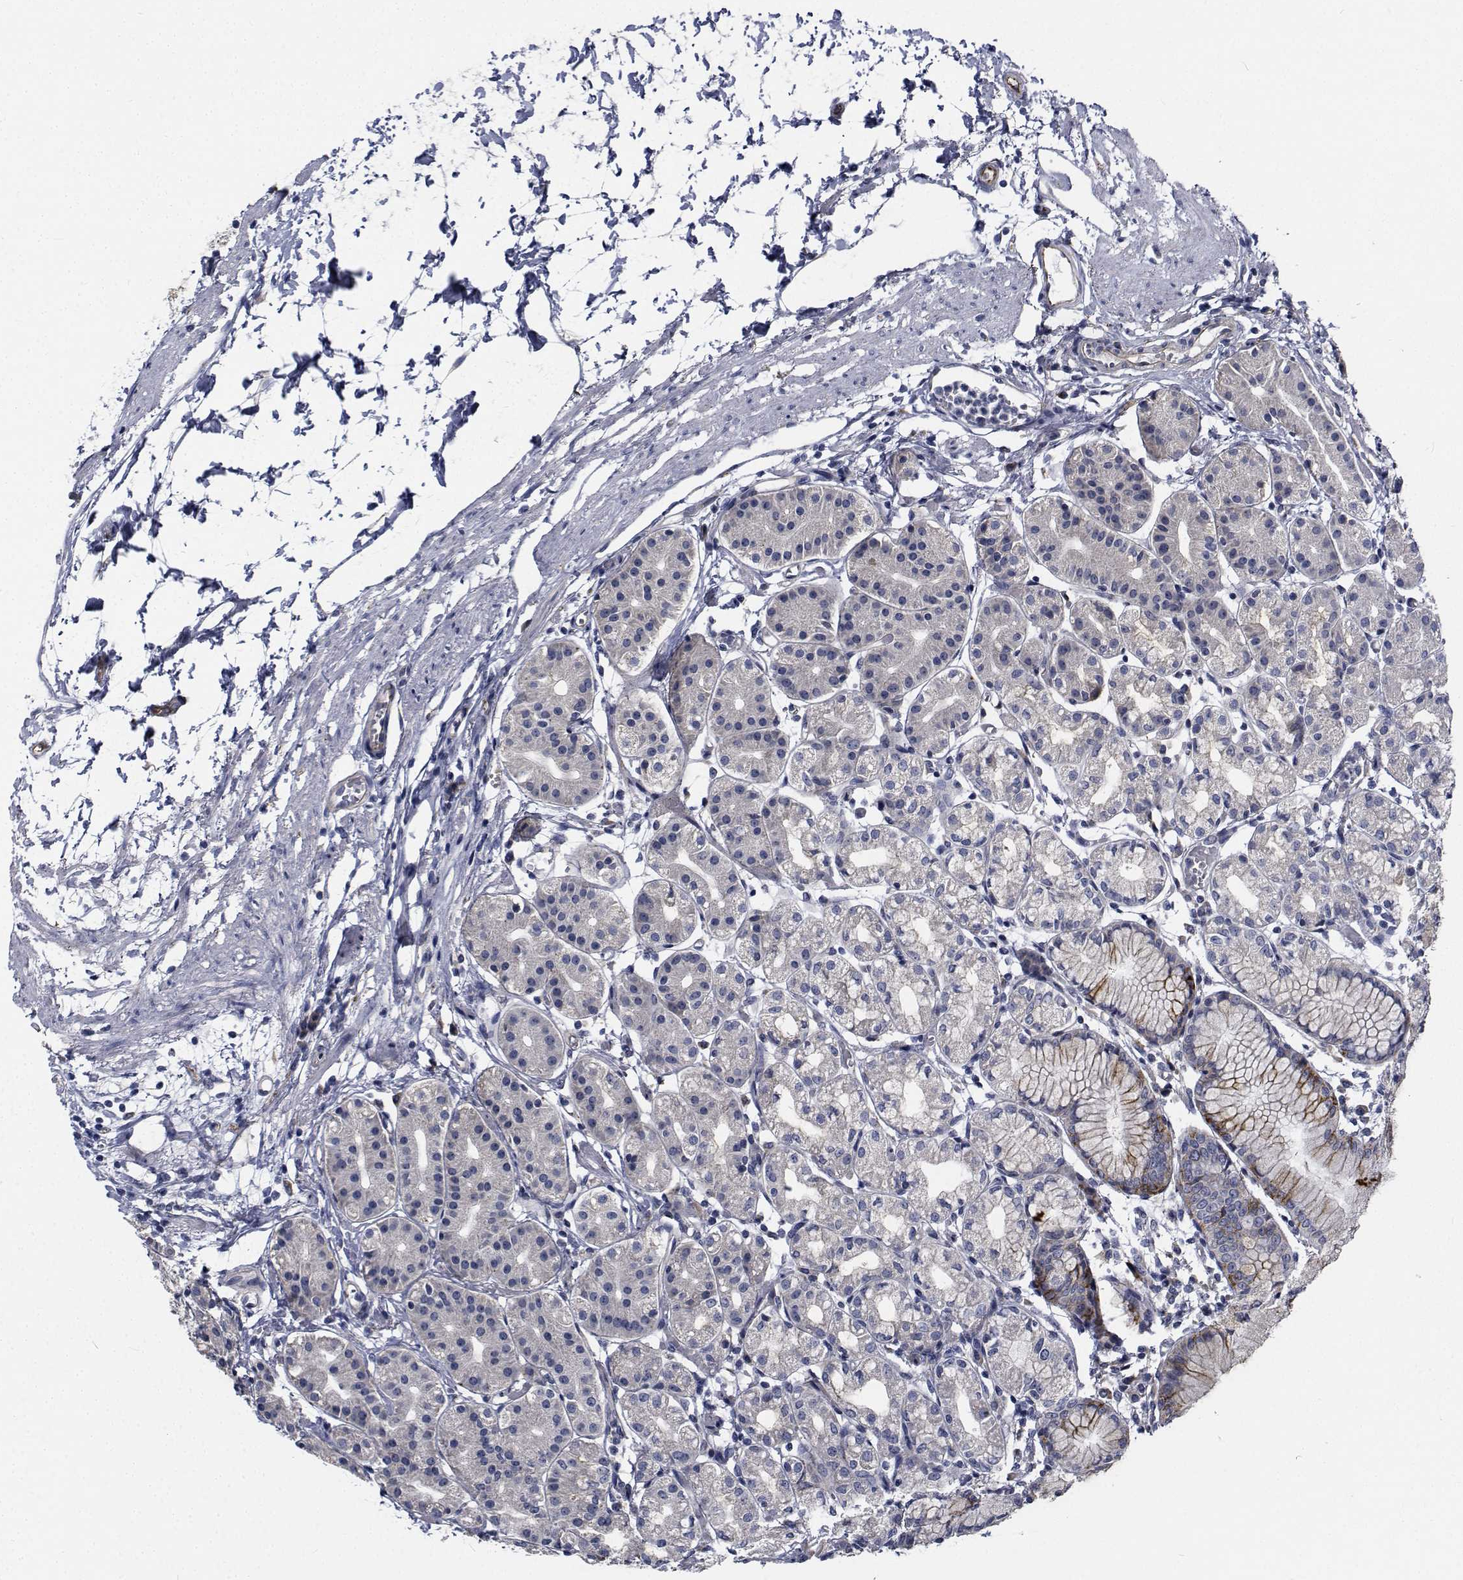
{"staining": {"intensity": "weak", "quantity": "<25%", "location": "cytoplasmic/membranous"}, "tissue": "stomach", "cell_type": "Glandular cells", "image_type": "normal", "snomed": [{"axis": "morphology", "description": "Normal tissue, NOS"}, {"axis": "topography", "description": "Skeletal muscle"}, {"axis": "topography", "description": "Stomach"}], "caption": "High power microscopy image of an immunohistochemistry (IHC) micrograph of benign stomach, revealing no significant expression in glandular cells.", "gene": "TTBK1", "patient": {"sex": "female", "age": 57}}